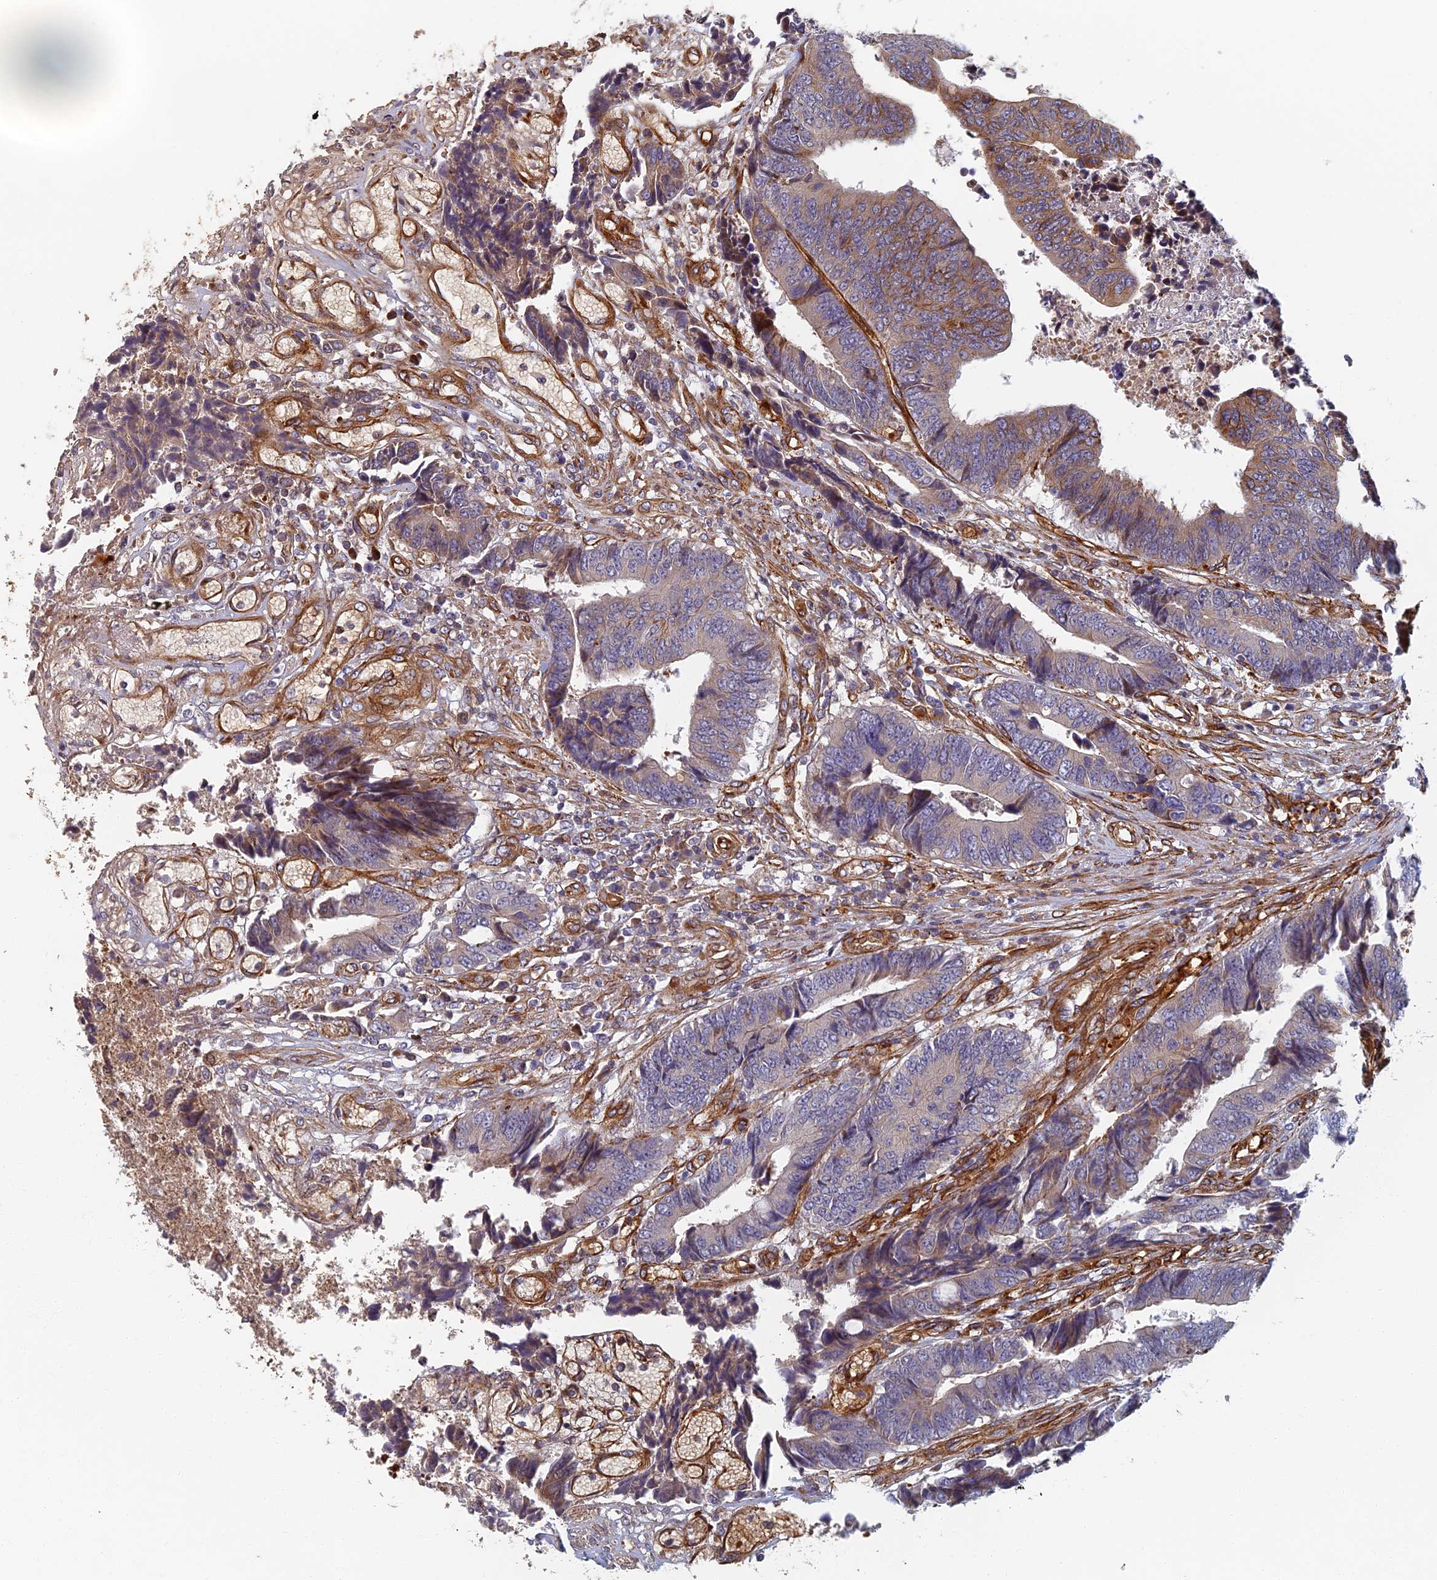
{"staining": {"intensity": "moderate", "quantity": "<25%", "location": "cytoplasmic/membranous"}, "tissue": "colorectal cancer", "cell_type": "Tumor cells", "image_type": "cancer", "snomed": [{"axis": "morphology", "description": "Adenocarcinoma, NOS"}, {"axis": "topography", "description": "Rectum"}], "caption": "The image shows staining of colorectal adenocarcinoma, revealing moderate cytoplasmic/membranous protein staining (brown color) within tumor cells.", "gene": "ABCB10", "patient": {"sex": "male", "age": 84}}